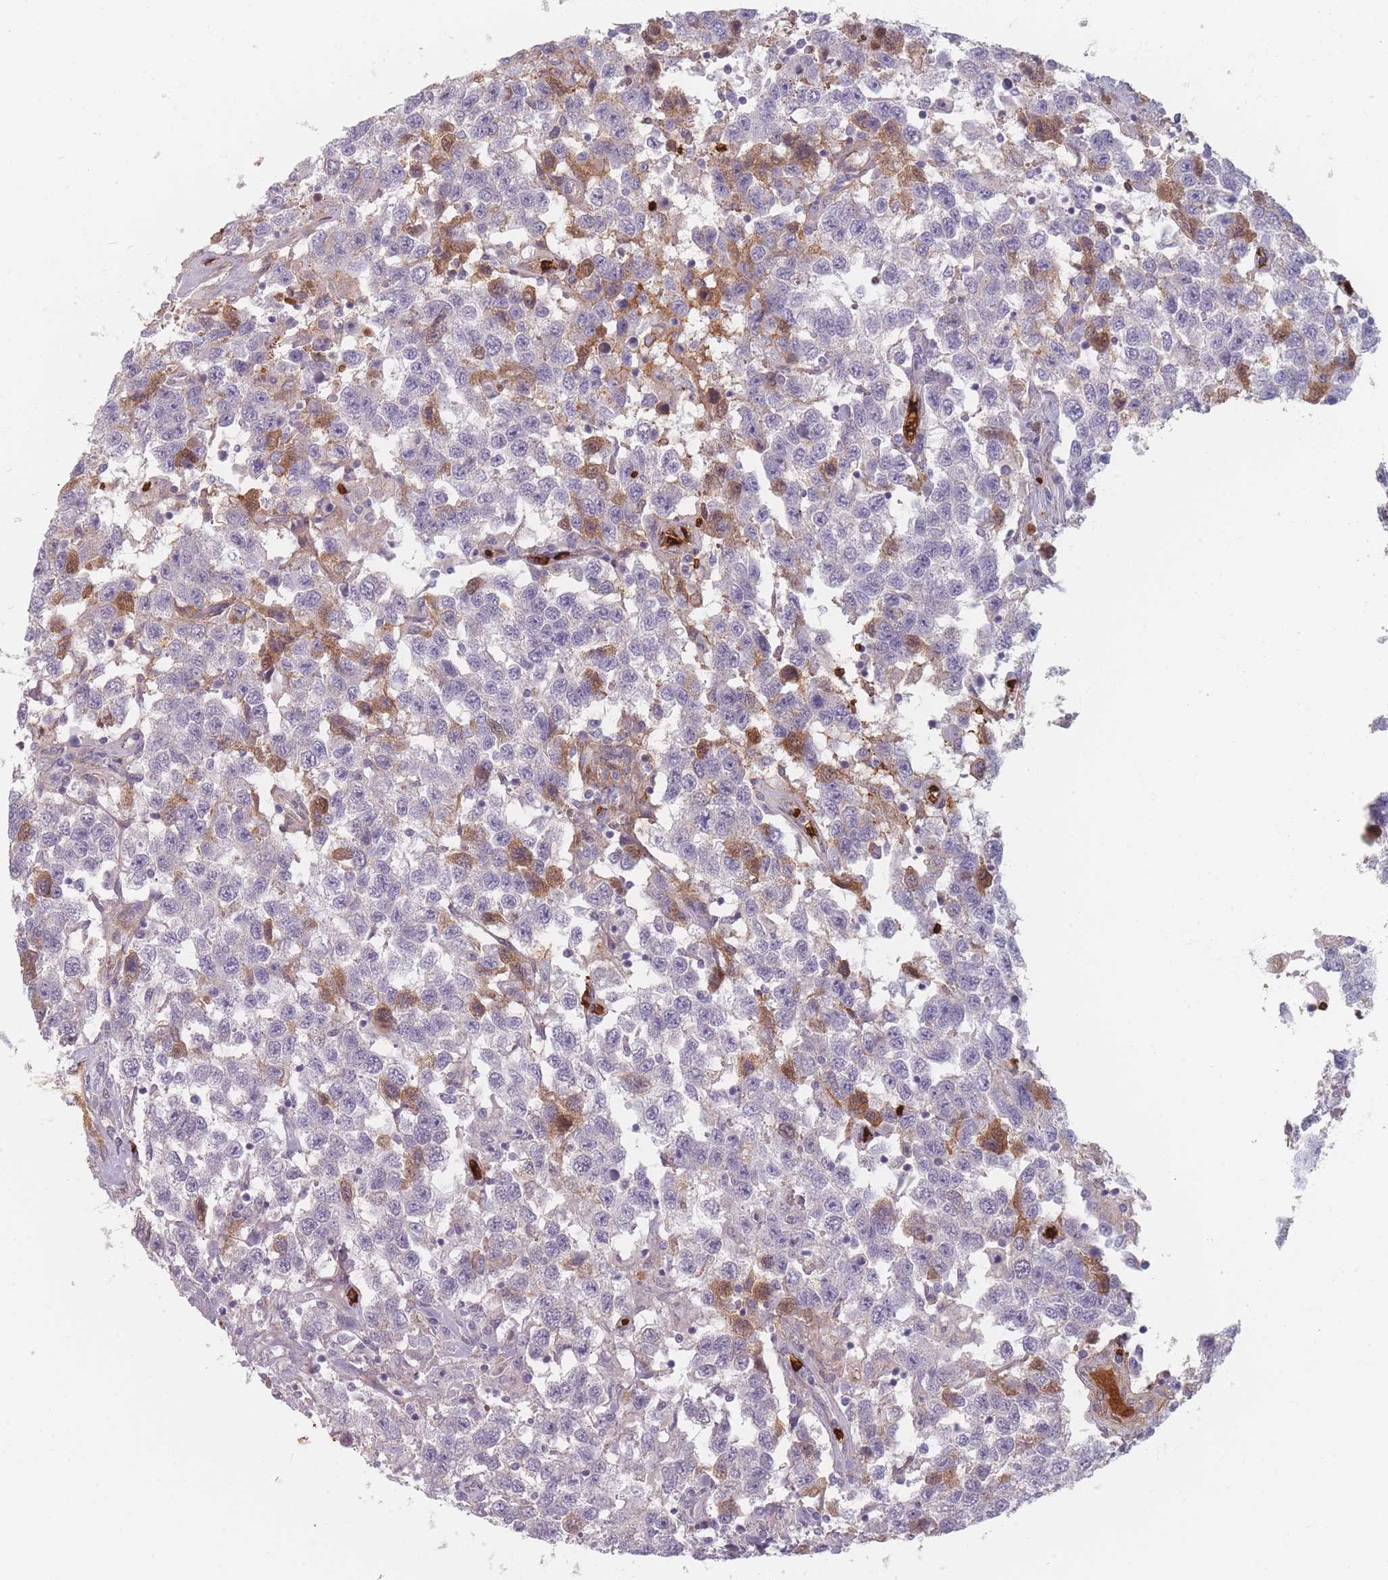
{"staining": {"intensity": "moderate", "quantity": "<25%", "location": "cytoplasmic/membranous"}, "tissue": "testis cancer", "cell_type": "Tumor cells", "image_type": "cancer", "snomed": [{"axis": "morphology", "description": "Seminoma, NOS"}, {"axis": "topography", "description": "Testis"}], "caption": "IHC micrograph of testis seminoma stained for a protein (brown), which displays low levels of moderate cytoplasmic/membranous positivity in about <25% of tumor cells.", "gene": "SLC2A6", "patient": {"sex": "male", "age": 41}}